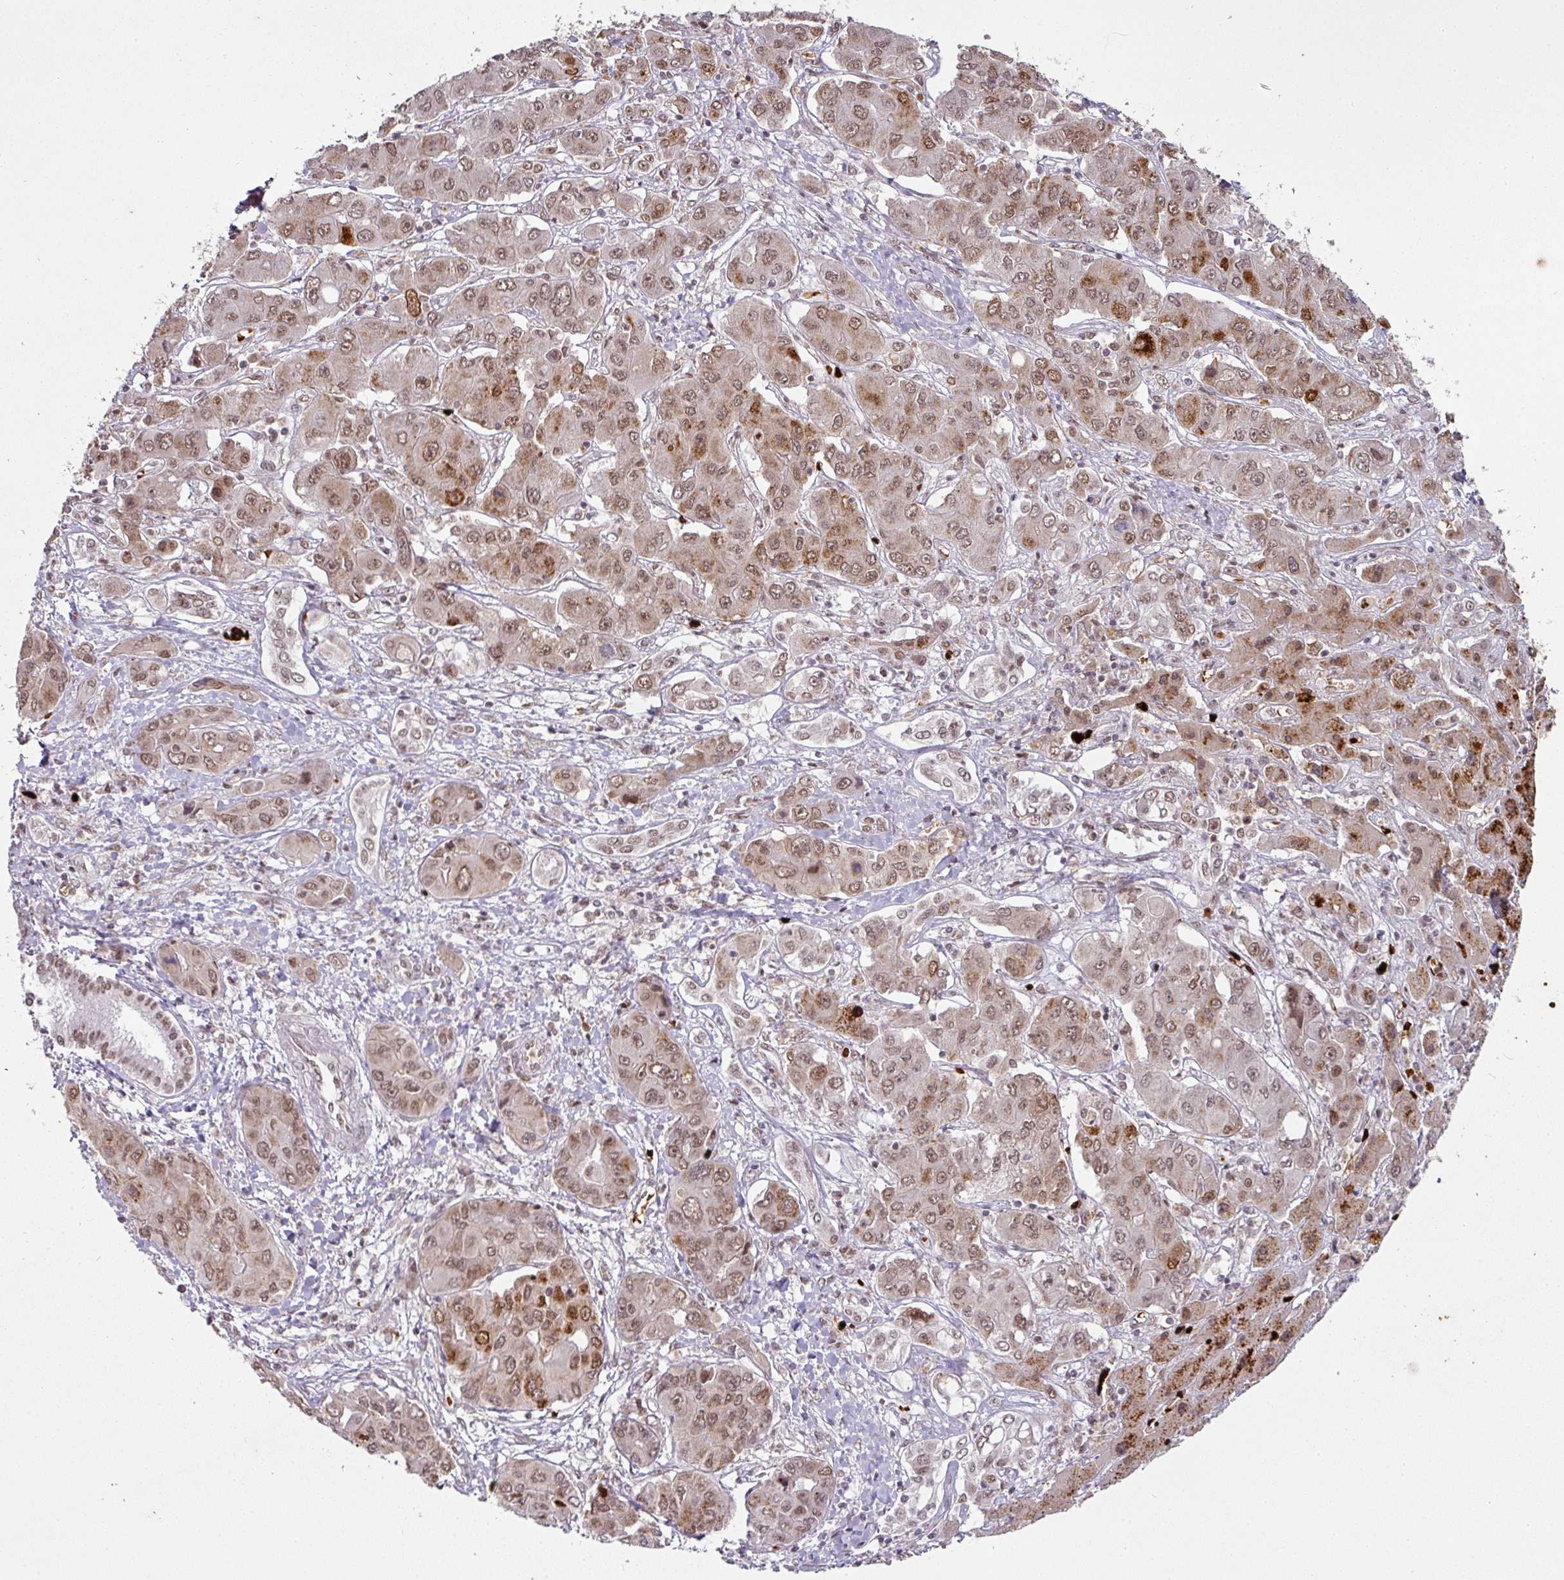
{"staining": {"intensity": "moderate", "quantity": ">75%", "location": "cytoplasmic/membranous,nuclear"}, "tissue": "liver cancer", "cell_type": "Tumor cells", "image_type": "cancer", "snomed": [{"axis": "morphology", "description": "Cholangiocarcinoma"}, {"axis": "topography", "description": "Liver"}], "caption": "DAB immunohistochemical staining of cholangiocarcinoma (liver) exhibits moderate cytoplasmic/membranous and nuclear protein positivity in about >75% of tumor cells.", "gene": "NEIL1", "patient": {"sex": "male", "age": 67}}